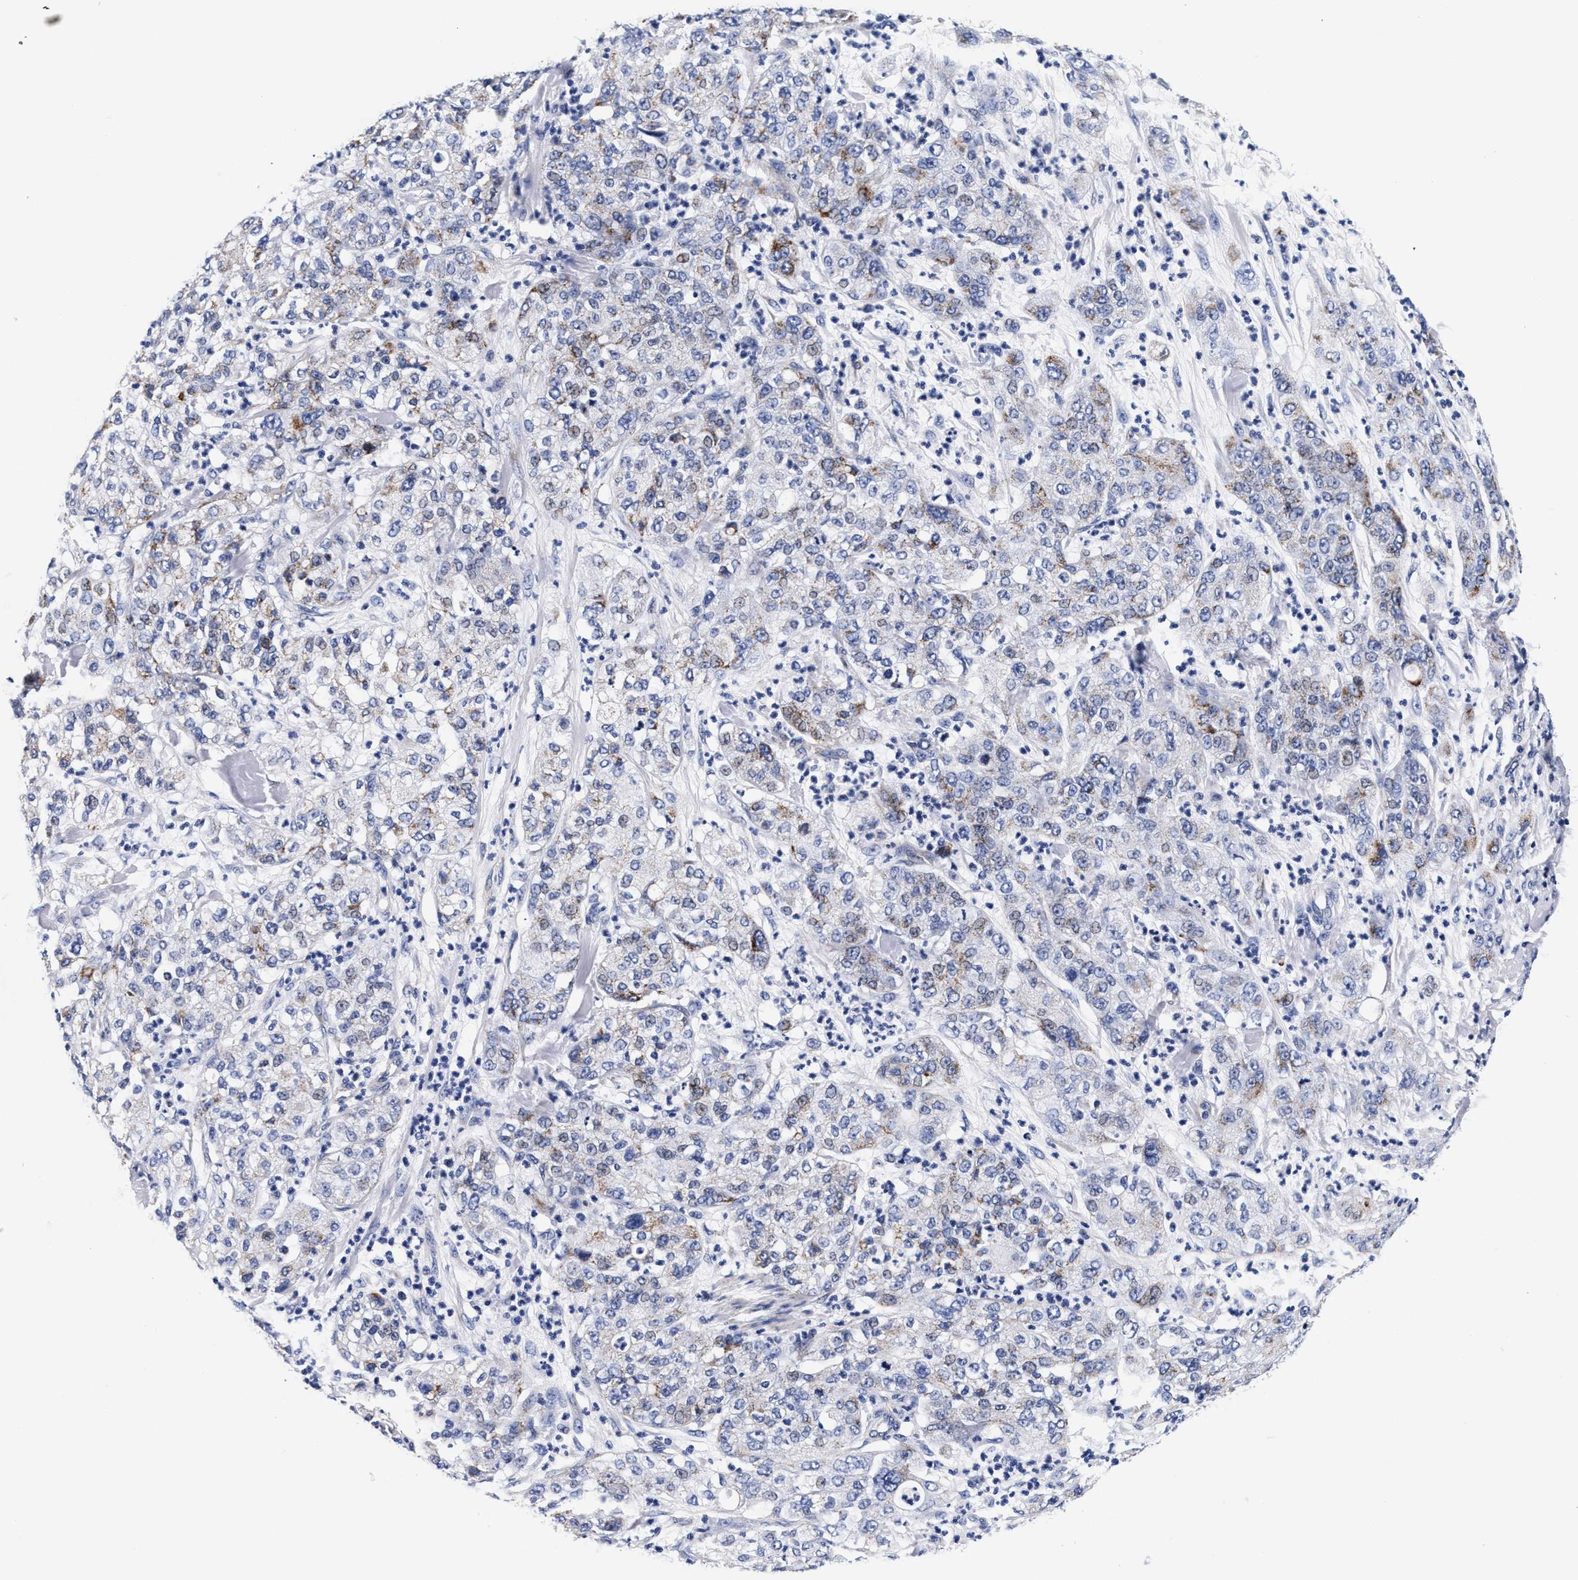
{"staining": {"intensity": "moderate", "quantity": "<25%", "location": "cytoplasmic/membranous"}, "tissue": "pancreatic cancer", "cell_type": "Tumor cells", "image_type": "cancer", "snomed": [{"axis": "morphology", "description": "Adenocarcinoma, NOS"}, {"axis": "topography", "description": "Pancreas"}], "caption": "Human adenocarcinoma (pancreatic) stained for a protein (brown) exhibits moderate cytoplasmic/membranous positive positivity in approximately <25% of tumor cells.", "gene": "RAB3B", "patient": {"sex": "female", "age": 78}}